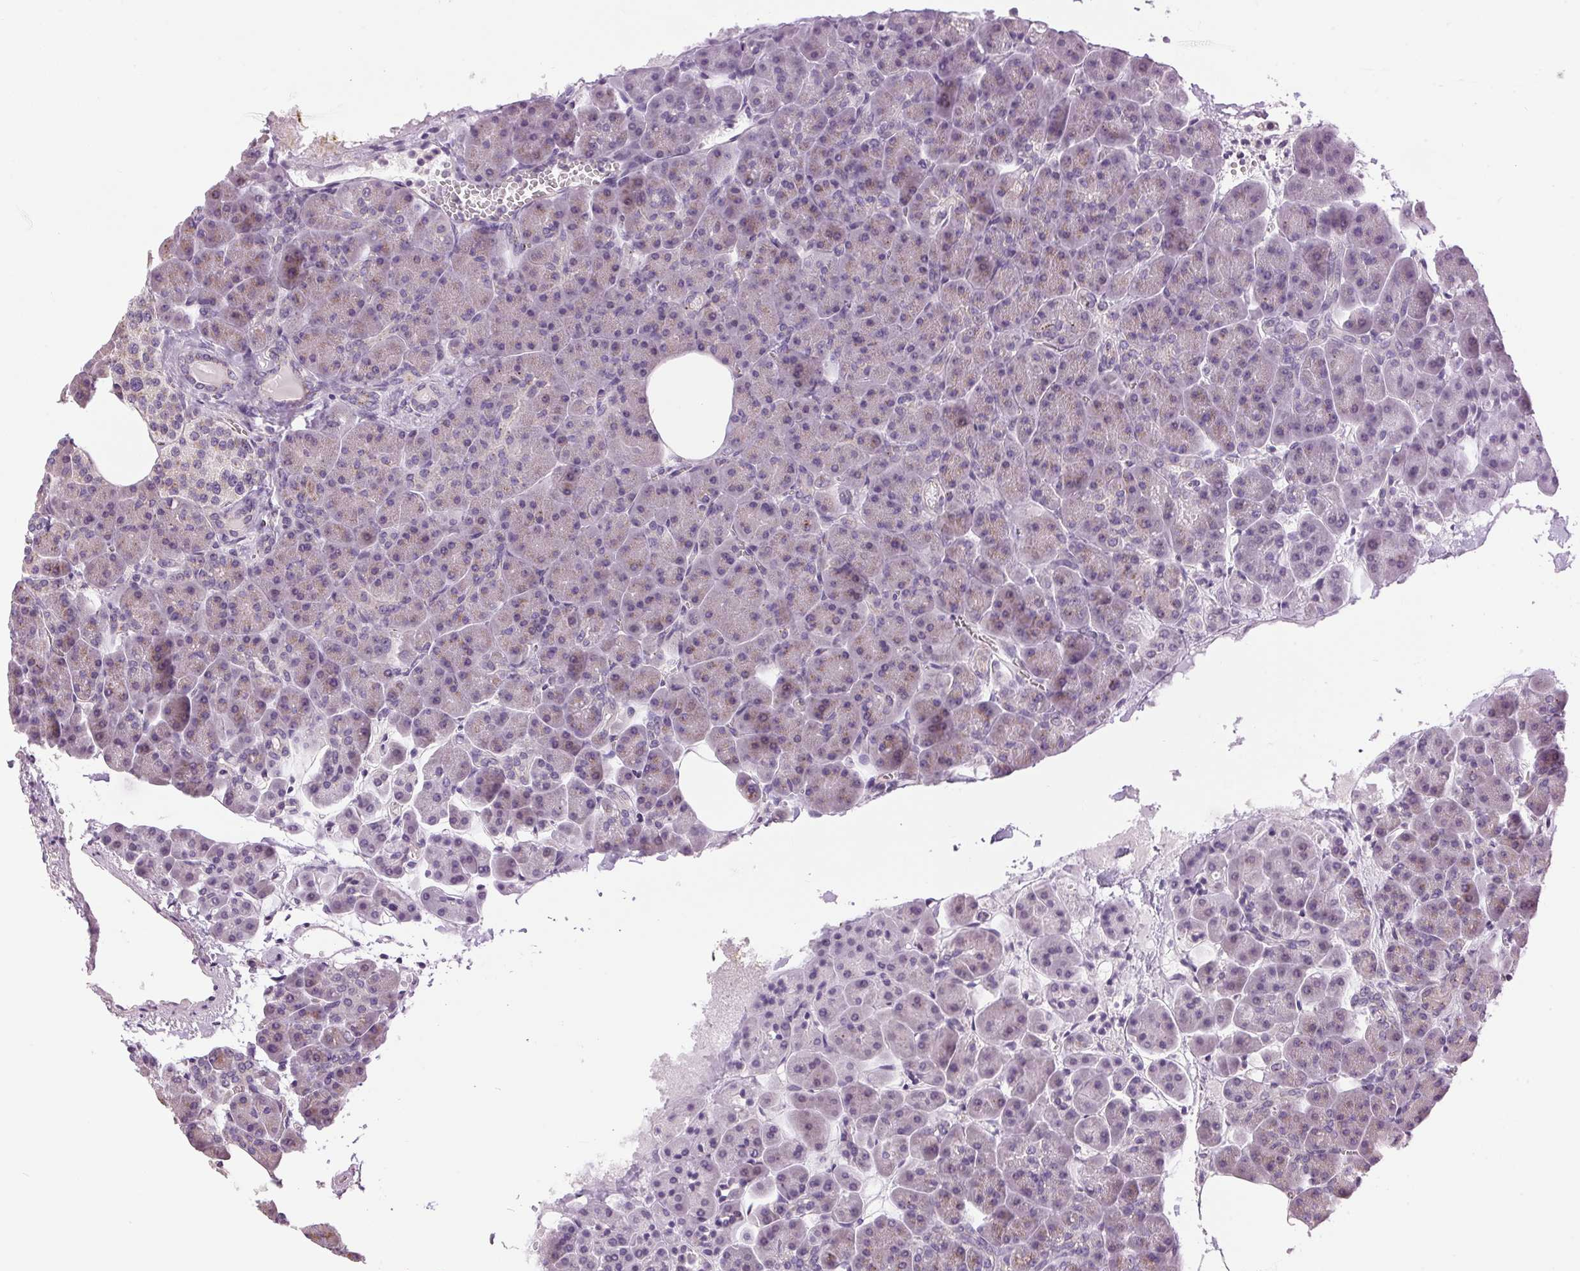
{"staining": {"intensity": "strong", "quantity": "<25%", "location": "cytoplasmic/membranous"}, "tissue": "pancreas", "cell_type": "Exocrine glandular cells", "image_type": "normal", "snomed": [{"axis": "morphology", "description": "Normal tissue, NOS"}, {"axis": "topography", "description": "Pancreas"}], "caption": "Pancreas stained with immunohistochemistry exhibits strong cytoplasmic/membranous expression in about <25% of exocrine glandular cells. The protein is stained brown, and the nuclei are stained in blue (DAB IHC with brightfield microscopy, high magnification).", "gene": "GOLPH3", "patient": {"sex": "female", "age": 74}}